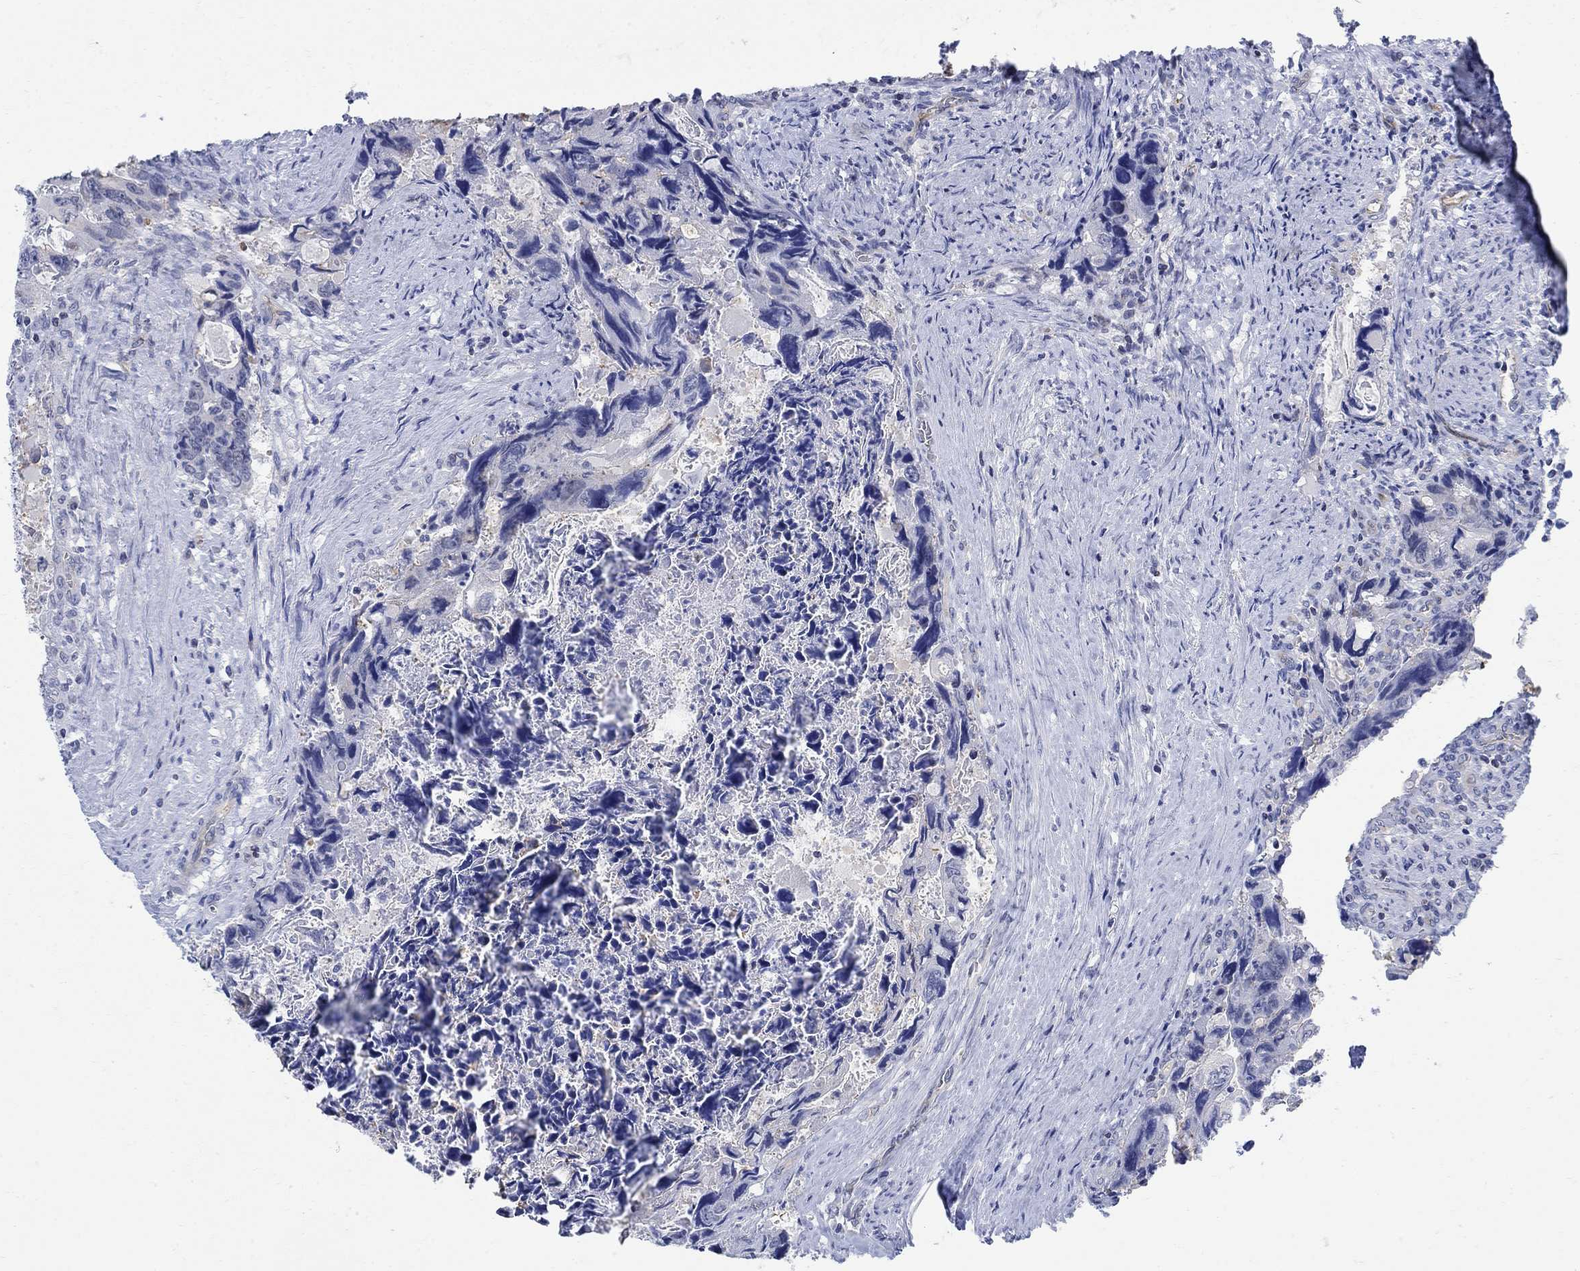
{"staining": {"intensity": "negative", "quantity": "none", "location": "none"}, "tissue": "colorectal cancer", "cell_type": "Tumor cells", "image_type": "cancer", "snomed": [{"axis": "morphology", "description": "Adenocarcinoma, NOS"}, {"axis": "topography", "description": "Rectum"}], "caption": "This is an IHC histopathology image of adenocarcinoma (colorectal). There is no positivity in tumor cells.", "gene": "PHF21B", "patient": {"sex": "male", "age": 62}}